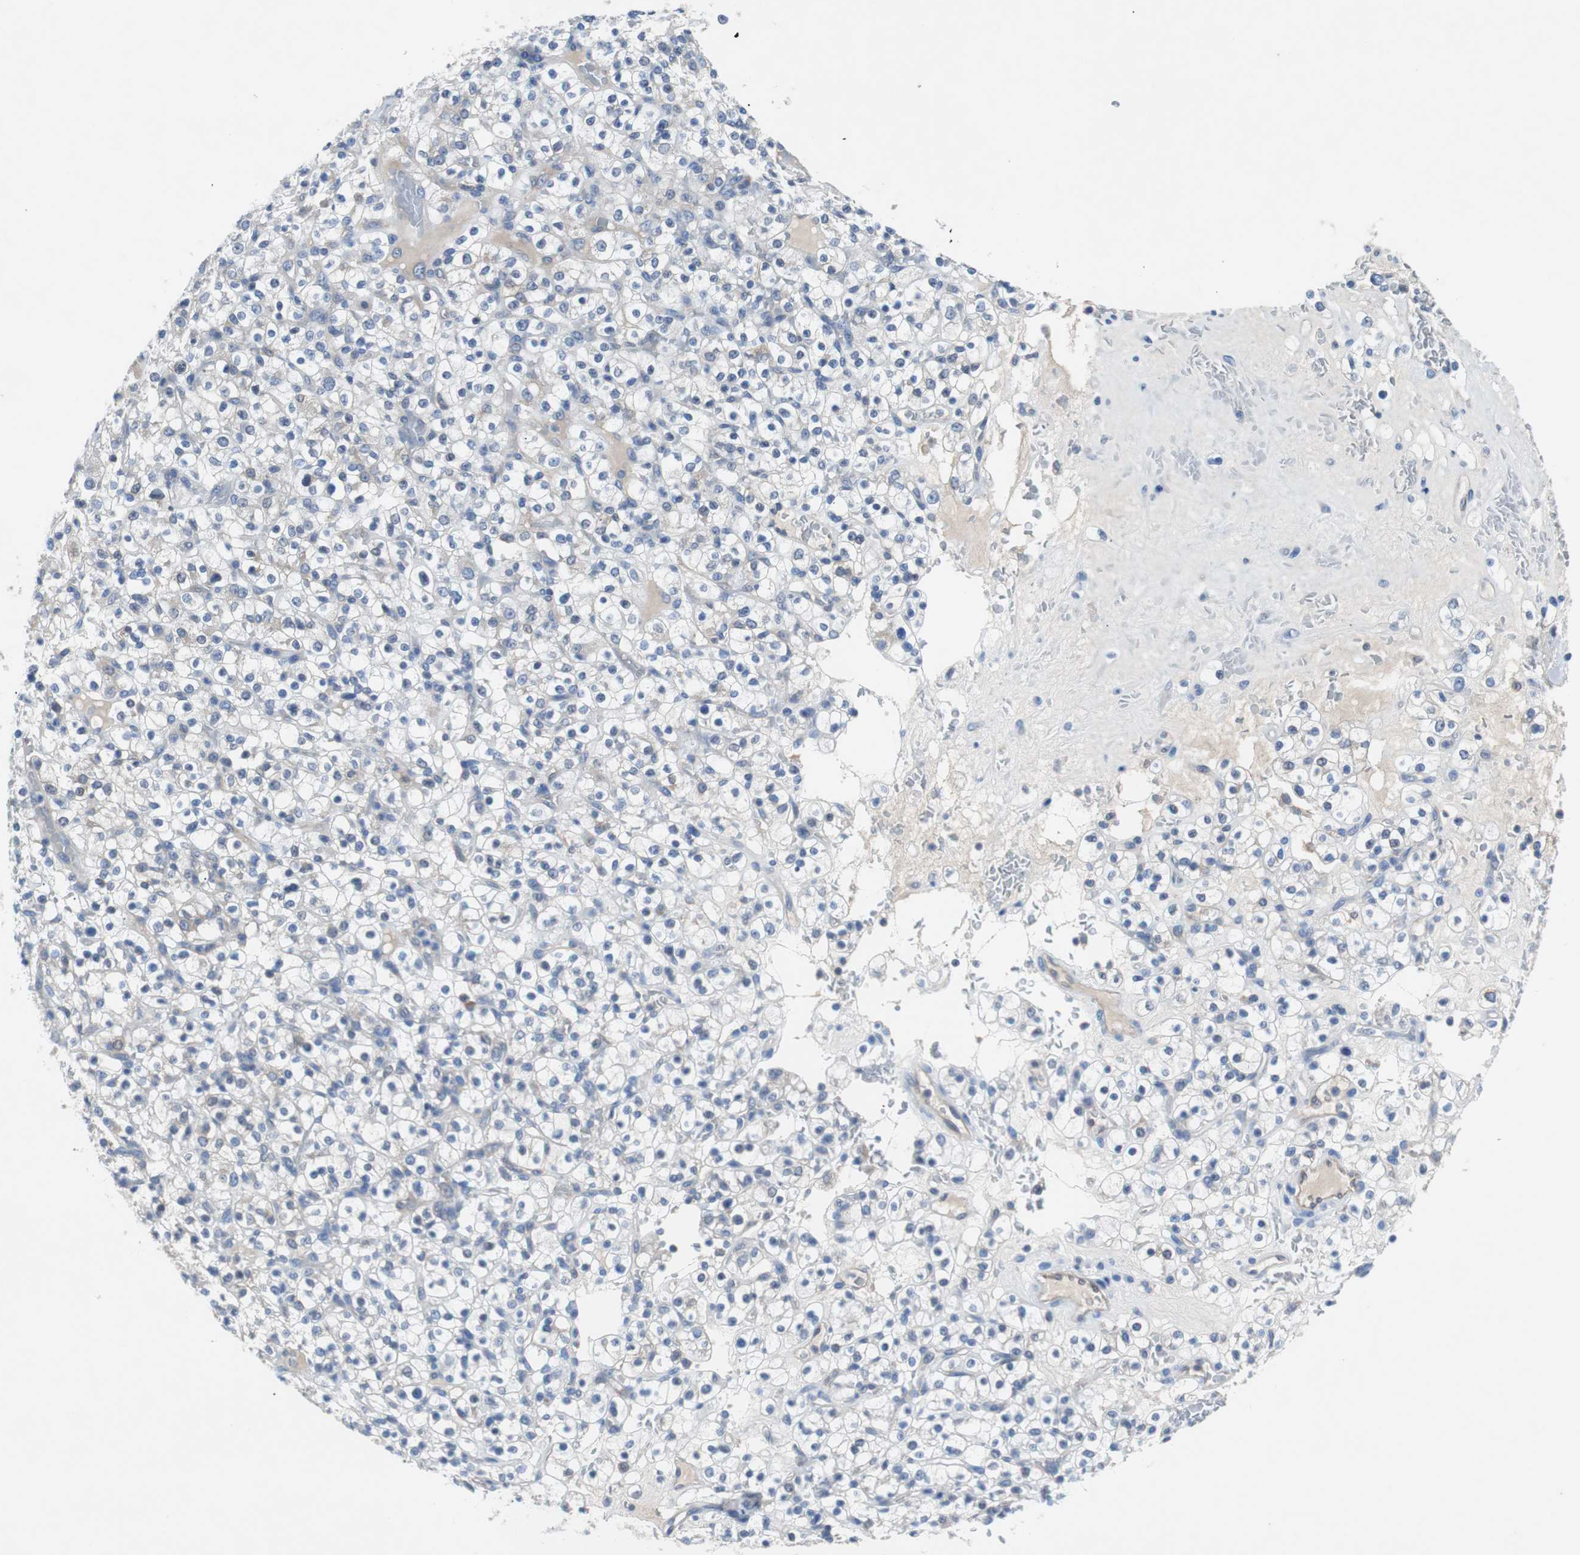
{"staining": {"intensity": "negative", "quantity": "none", "location": "none"}, "tissue": "renal cancer", "cell_type": "Tumor cells", "image_type": "cancer", "snomed": [{"axis": "morphology", "description": "Normal tissue, NOS"}, {"axis": "morphology", "description": "Adenocarcinoma, NOS"}, {"axis": "topography", "description": "Kidney"}], "caption": "Immunohistochemistry photomicrograph of human renal adenocarcinoma stained for a protein (brown), which reveals no staining in tumor cells.", "gene": "EEF2K", "patient": {"sex": "female", "age": 72}}